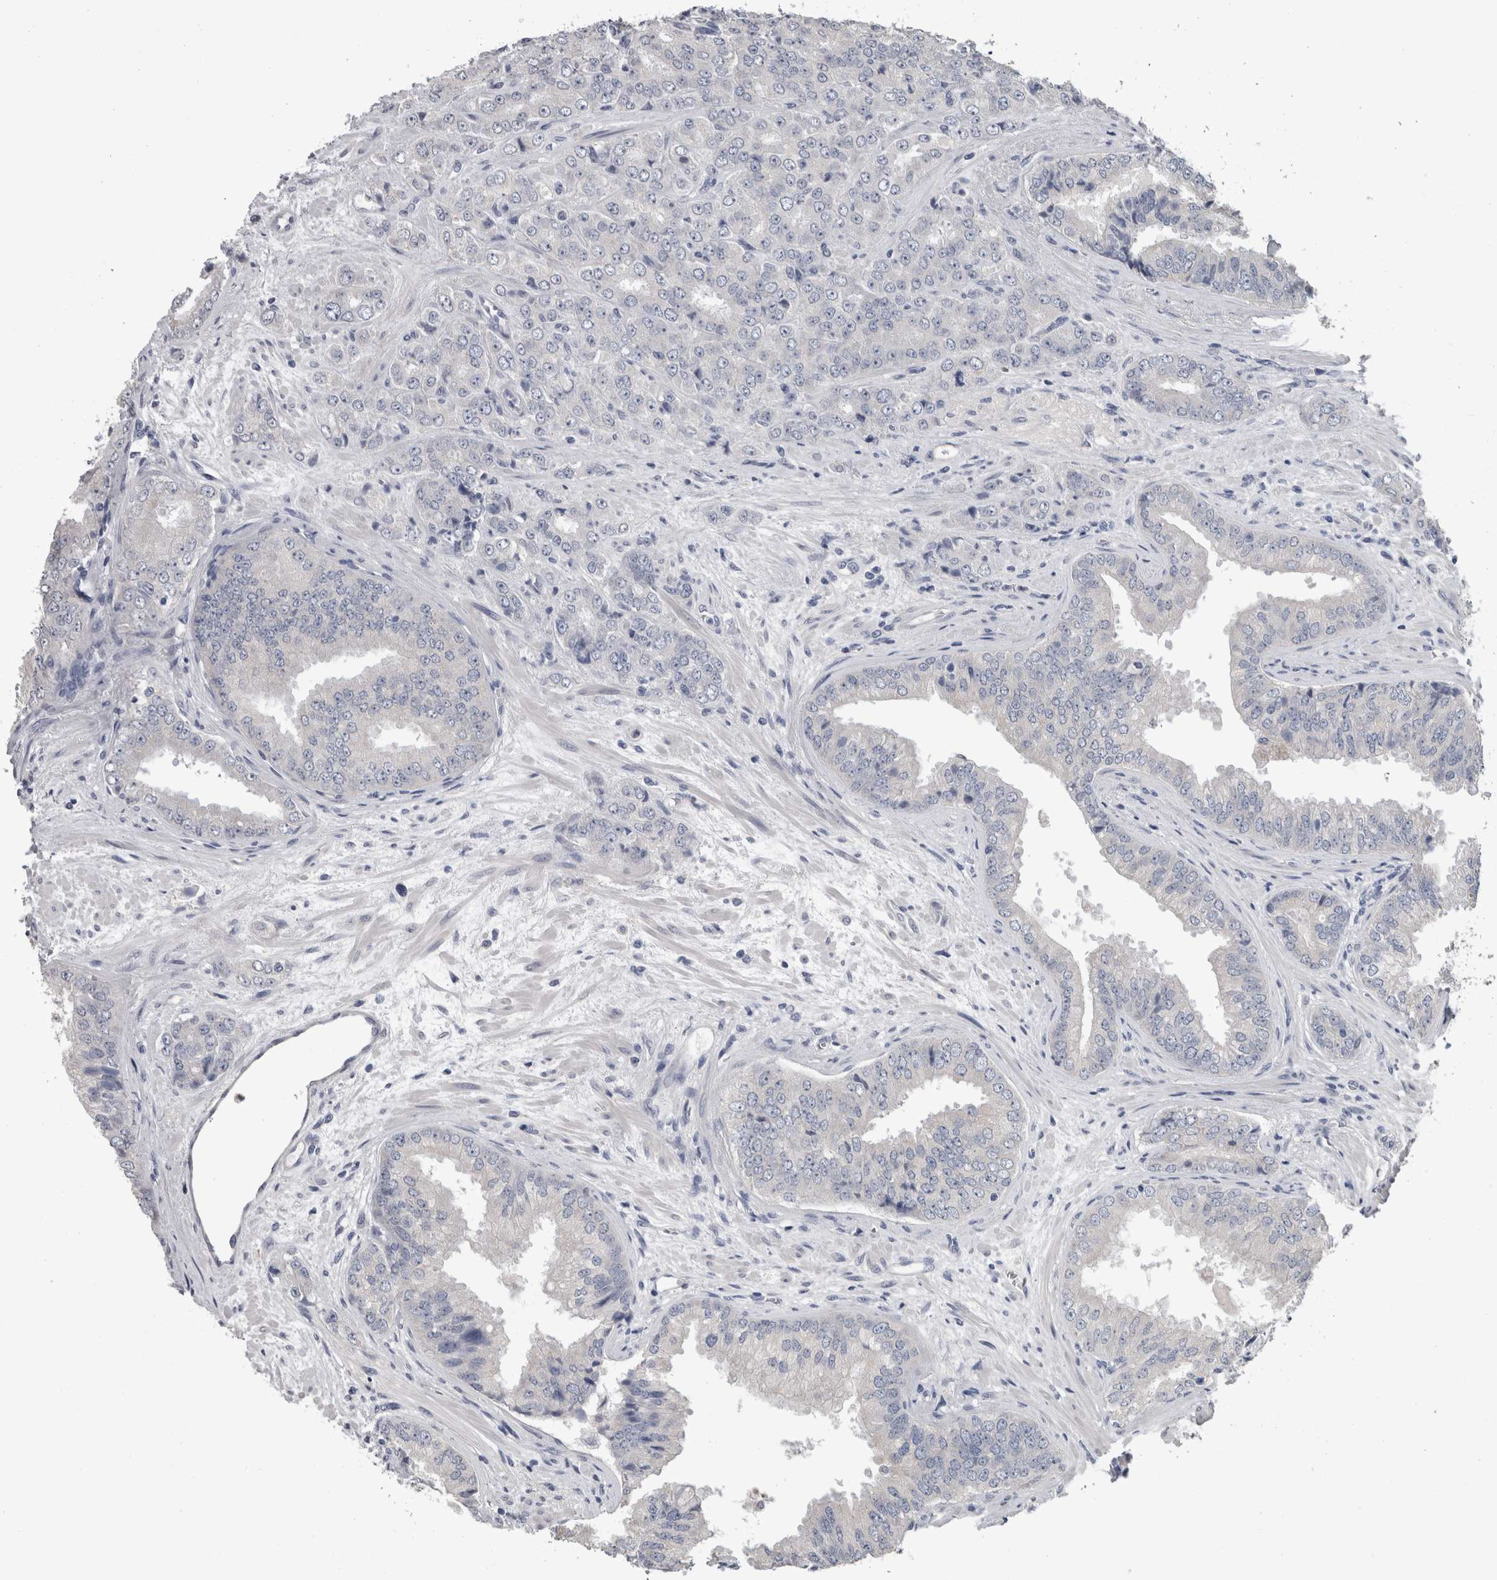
{"staining": {"intensity": "negative", "quantity": "none", "location": "none"}, "tissue": "prostate cancer", "cell_type": "Tumor cells", "image_type": "cancer", "snomed": [{"axis": "morphology", "description": "Adenocarcinoma, High grade"}, {"axis": "topography", "description": "Prostate"}], "caption": "Immunohistochemistry of prostate cancer (high-grade adenocarcinoma) shows no staining in tumor cells.", "gene": "FHOD3", "patient": {"sex": "male", "age": 58}}